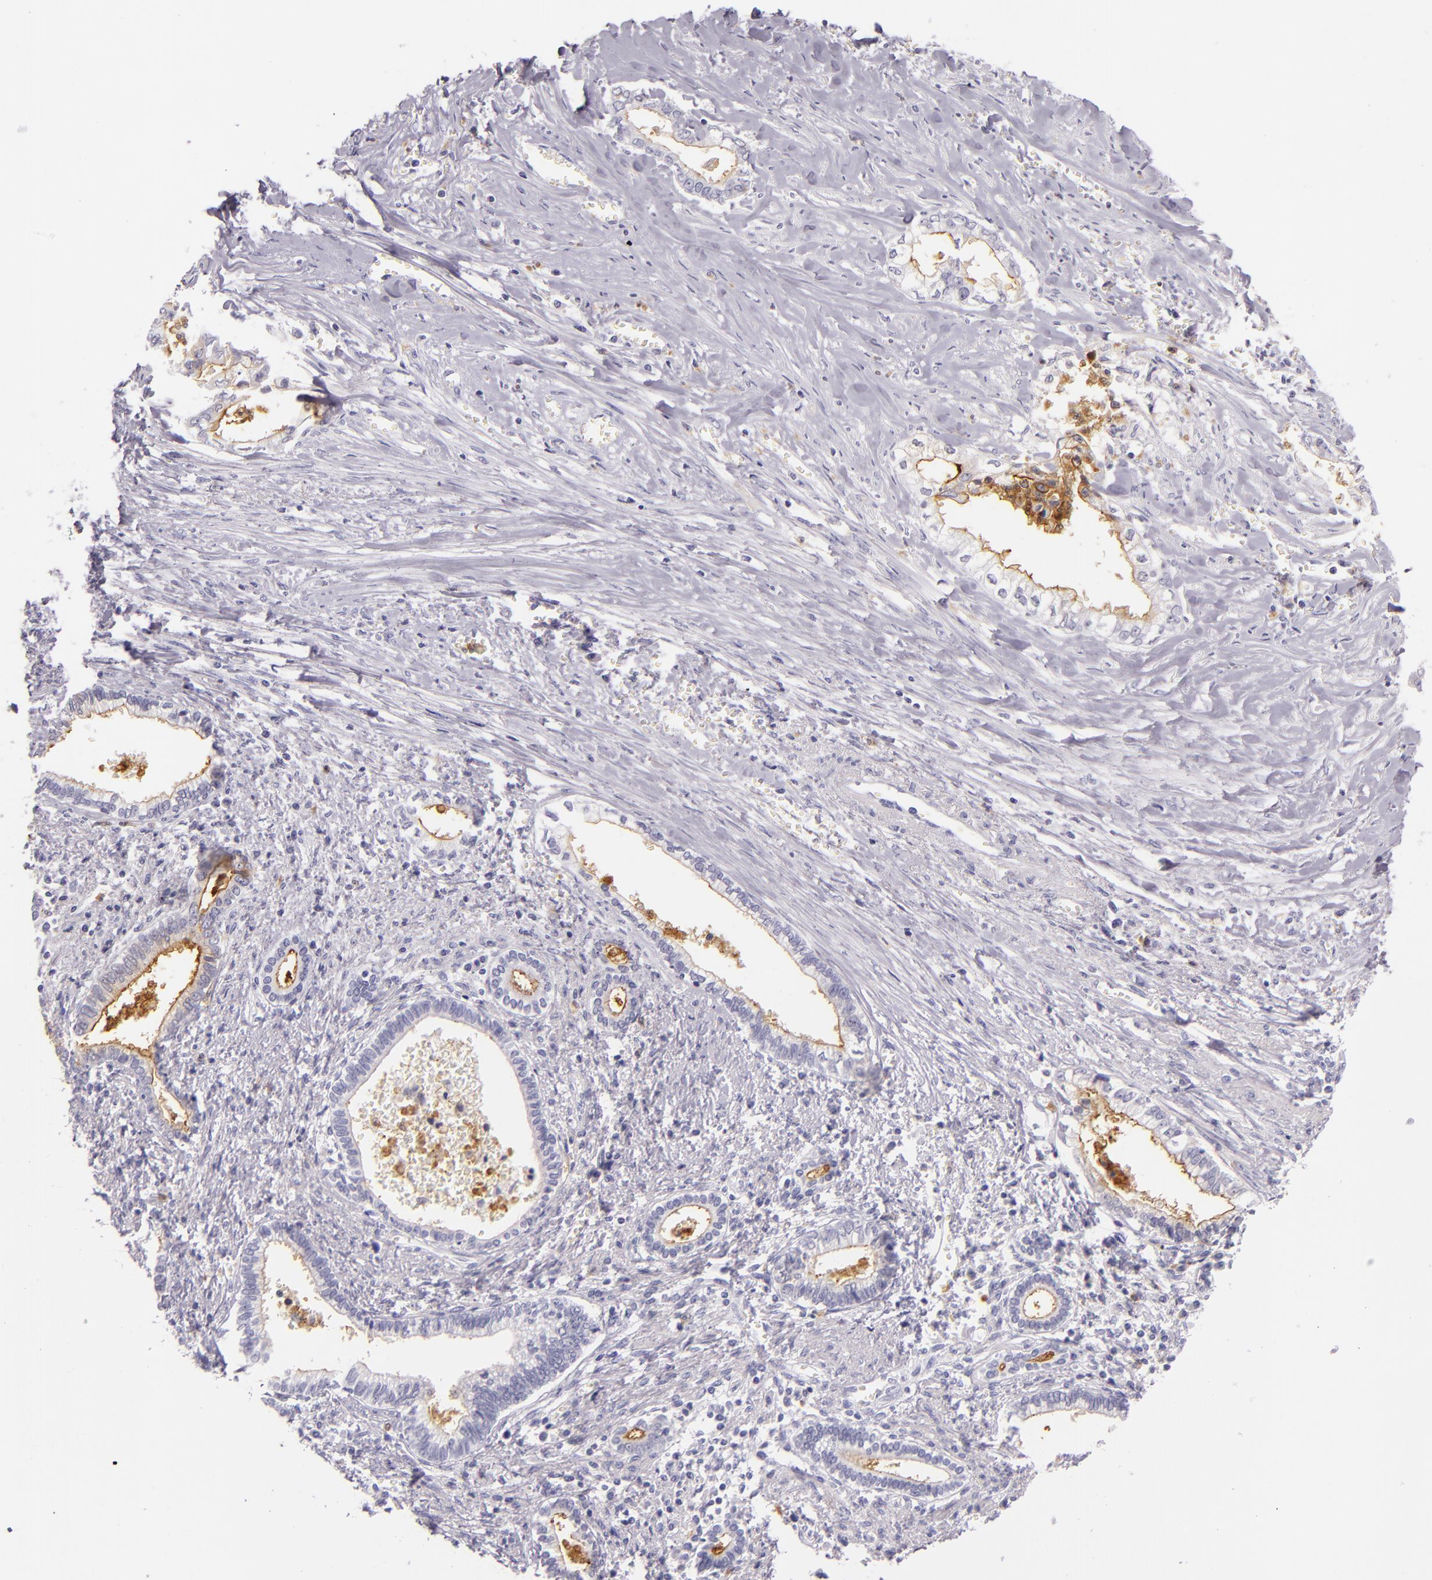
{"staining": {"intensity": "weak", "quantity": "<25%", "location": "cytoplasmic/membranous"}, "tissue": "liver cancer", "cell_type": "Tumor cells", "image_type": "cancer", "snomed": [{"axis": "morphology", "description": "Cholangiocarcinoma"}, {"axis": "topography", "description": "Liver"}], "caption": "IHC histopathology image of human liver cancer (cholangiocarcinoma) stained for a protein (brown), which demonstrates no staining in tumor cells. The staining is performed using DAB brown chromogen with nuclei counter-stained in using hematoxylin.", "gene": "CEACAM1", "patient": {"sex": "male", "age": 57}}